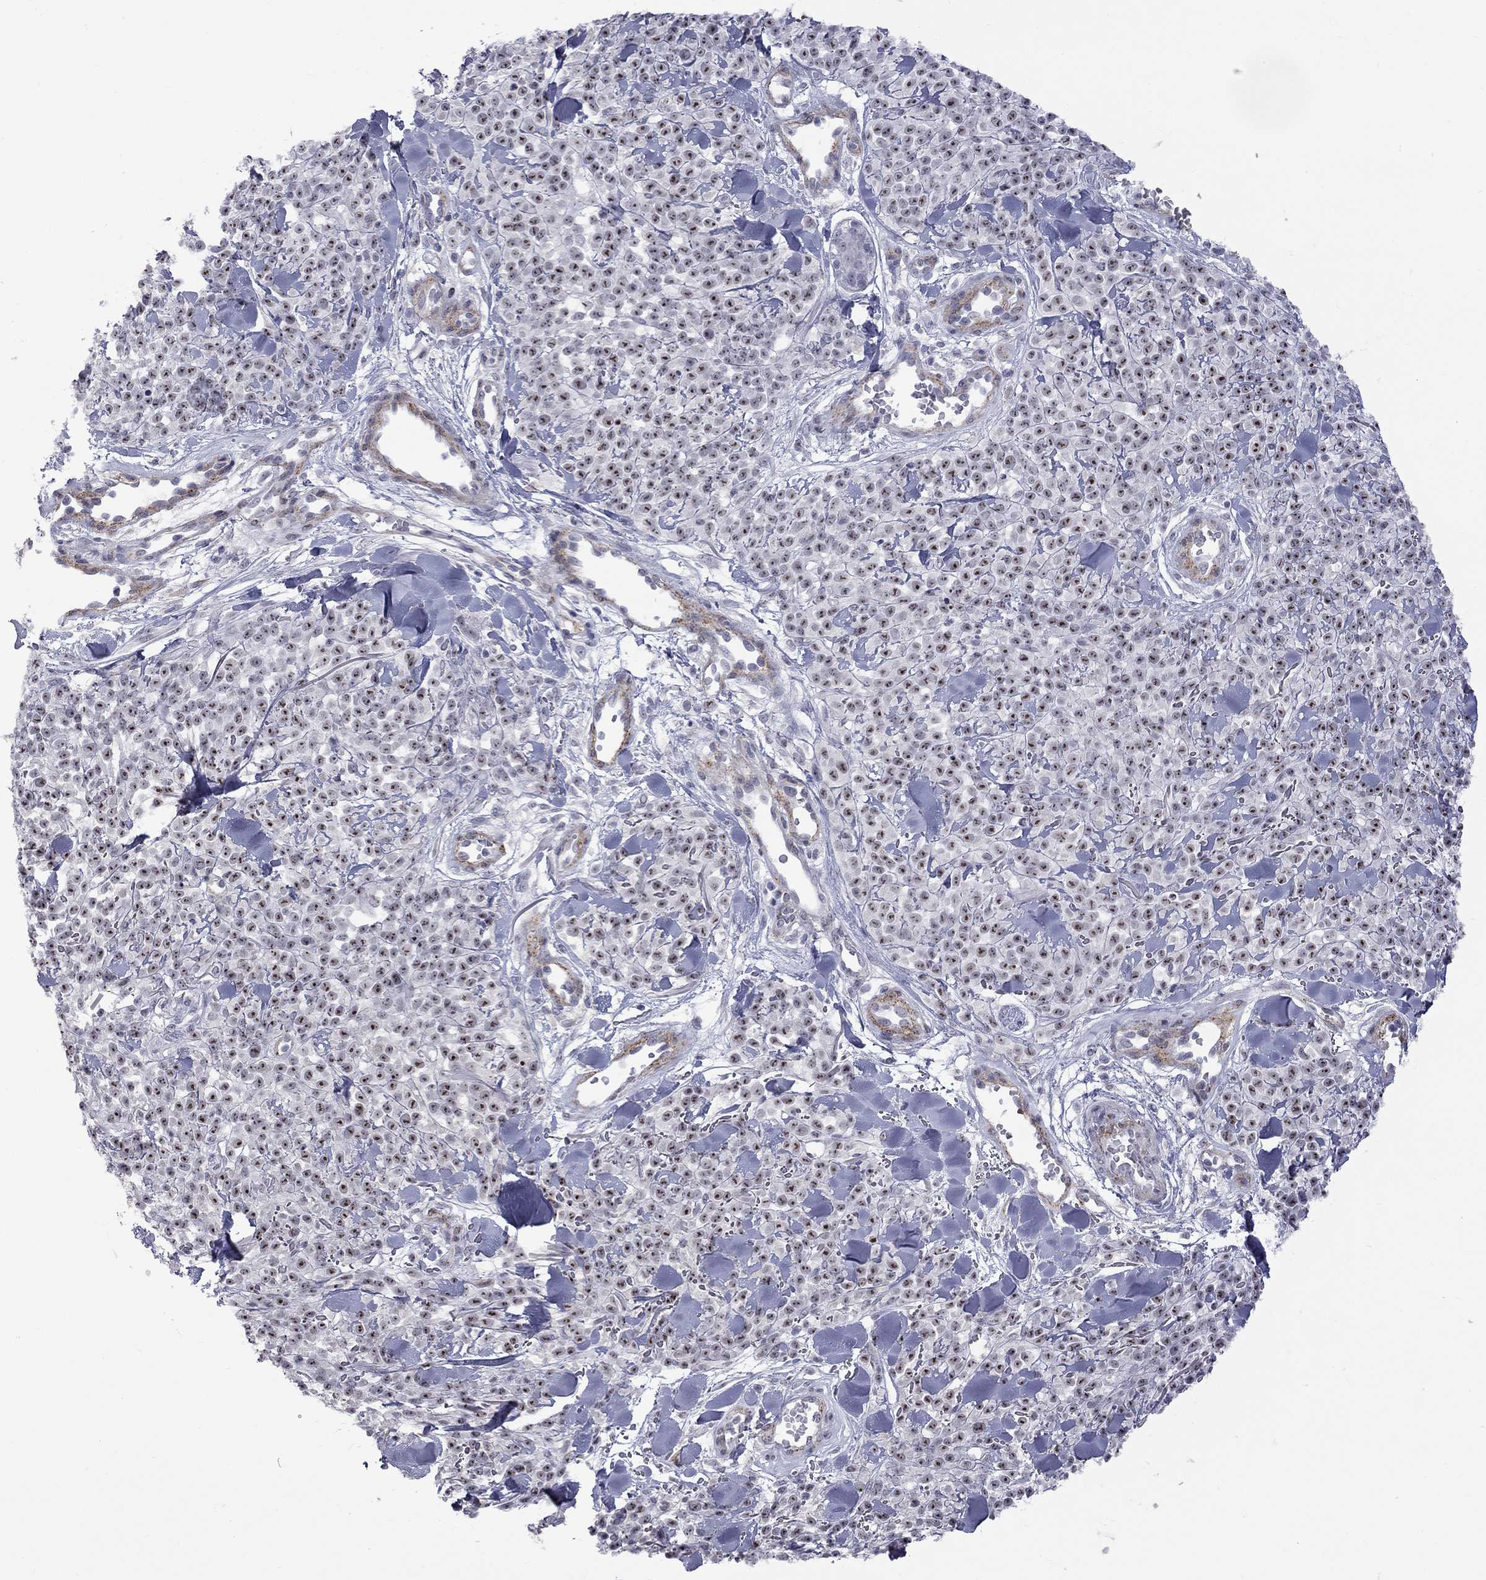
{"staining": {"intensity": "strong", "quantity": ">75%", "location": "nuclear"}, "tissue": "melanoma", "cell_type": "Tumor cells", "image_type": "cancer", "snomed": [{"axis": "morphology", "description": "Malignant melanoma, NOS"}, {"axis": "topography", "description": "Skin"}, {"axis": "topography", "description": "Skin of trunk"}], "caption": "Malignant melanoma was stained to show a protein in brown. There is high levels of strong nuclear staining in about >75% of tumor cells. (DAB IHC, brown staining for protein, blue staining for nuclei).", "gene": "GSG1L", "patient": {"sex": "male", "age": 74}}